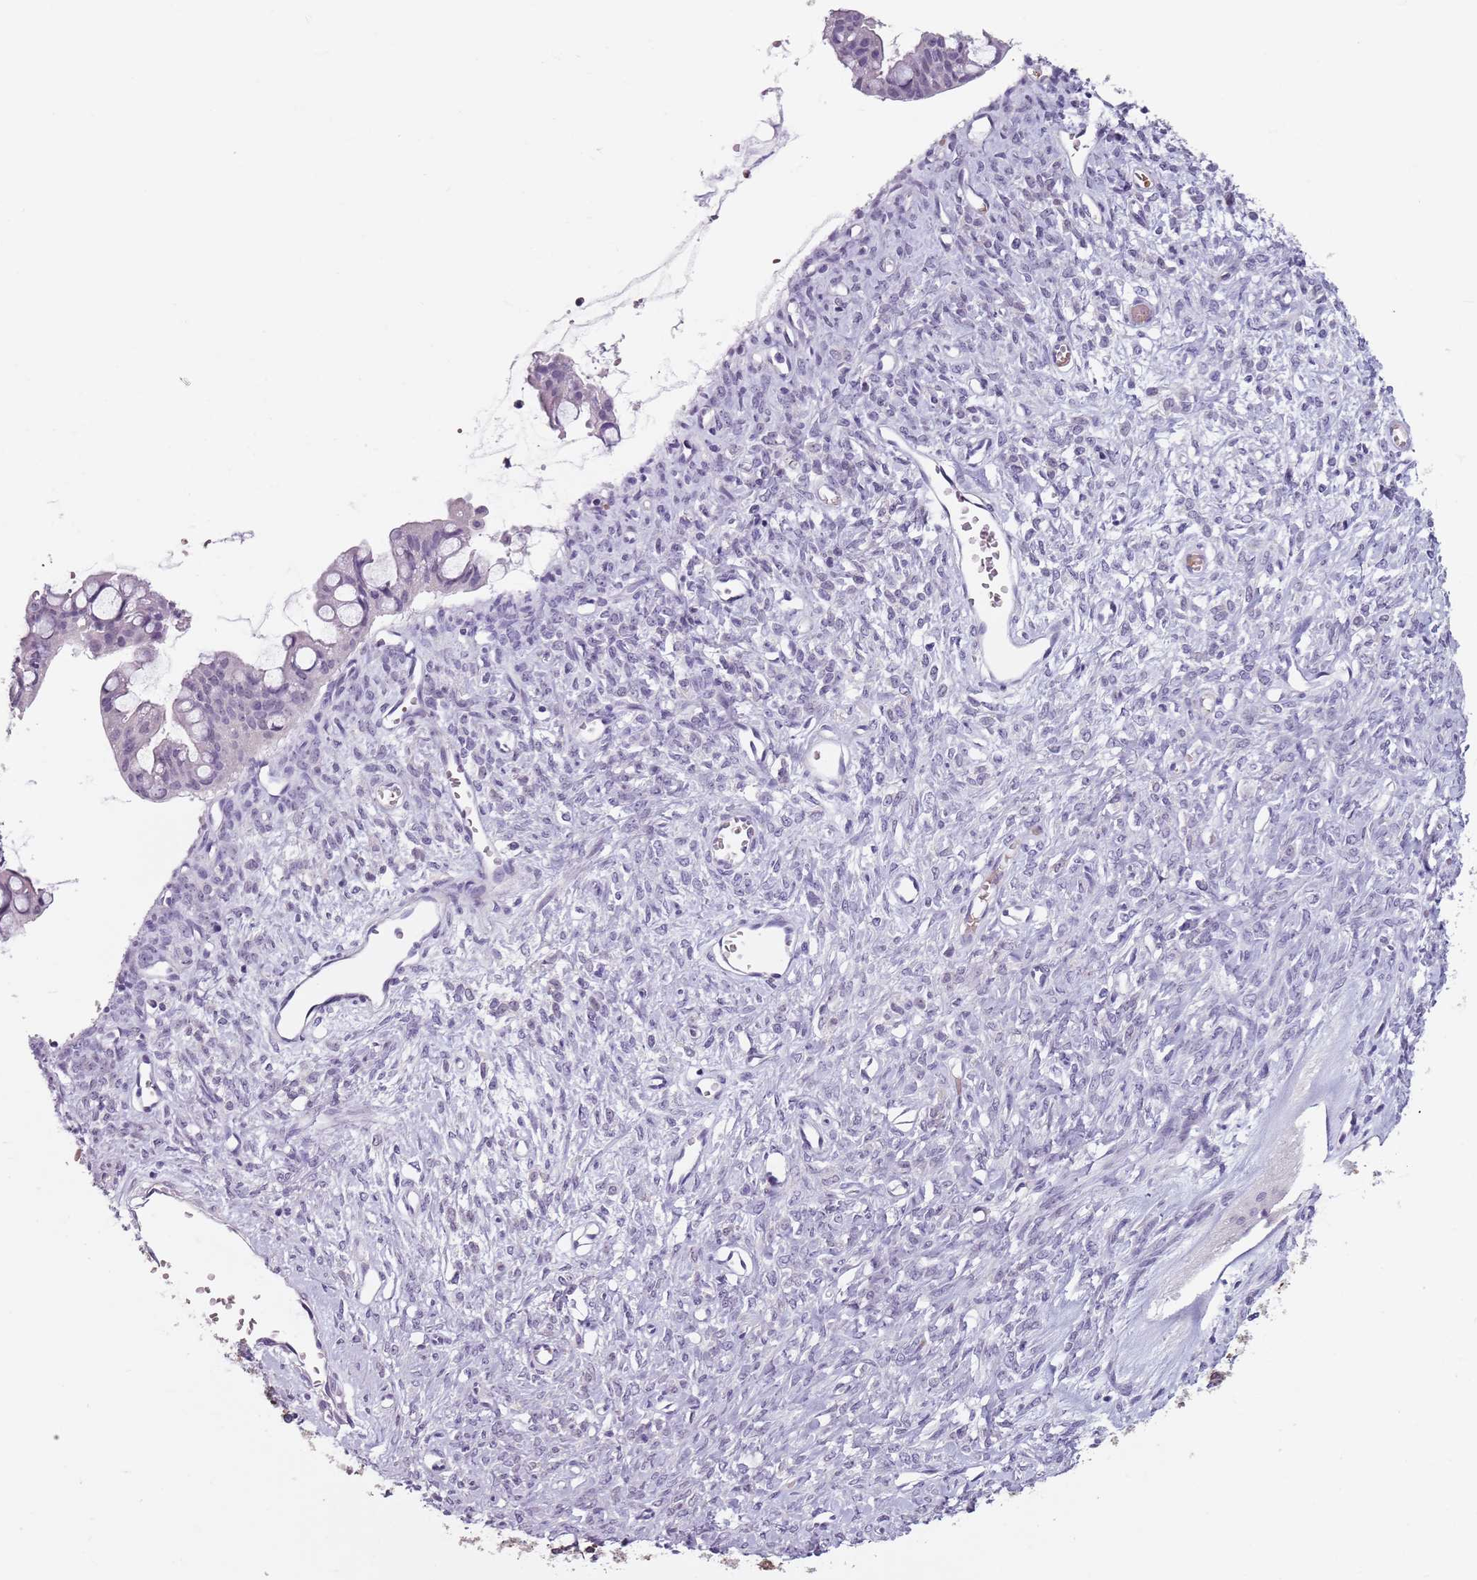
{"staining": {"intensity": "negative", "quantity": "none", "location": "none"}, "tissue": "ovarian cancer", "cell_type": "Tumor cells", "image_type": "cancer", "snomed": [{"axis": "morphology", "description": "Cystadenocarcinoma, mucinous, NOS"}, {"axis": "topography", "description": "Ovary"}], "caption": "Tumor cells are negative for protein expression in human mucinous cystadenocarcinoma (ovarian).", "gene": "SPESP1", "patient": {"sex": "female", "age": 73}}